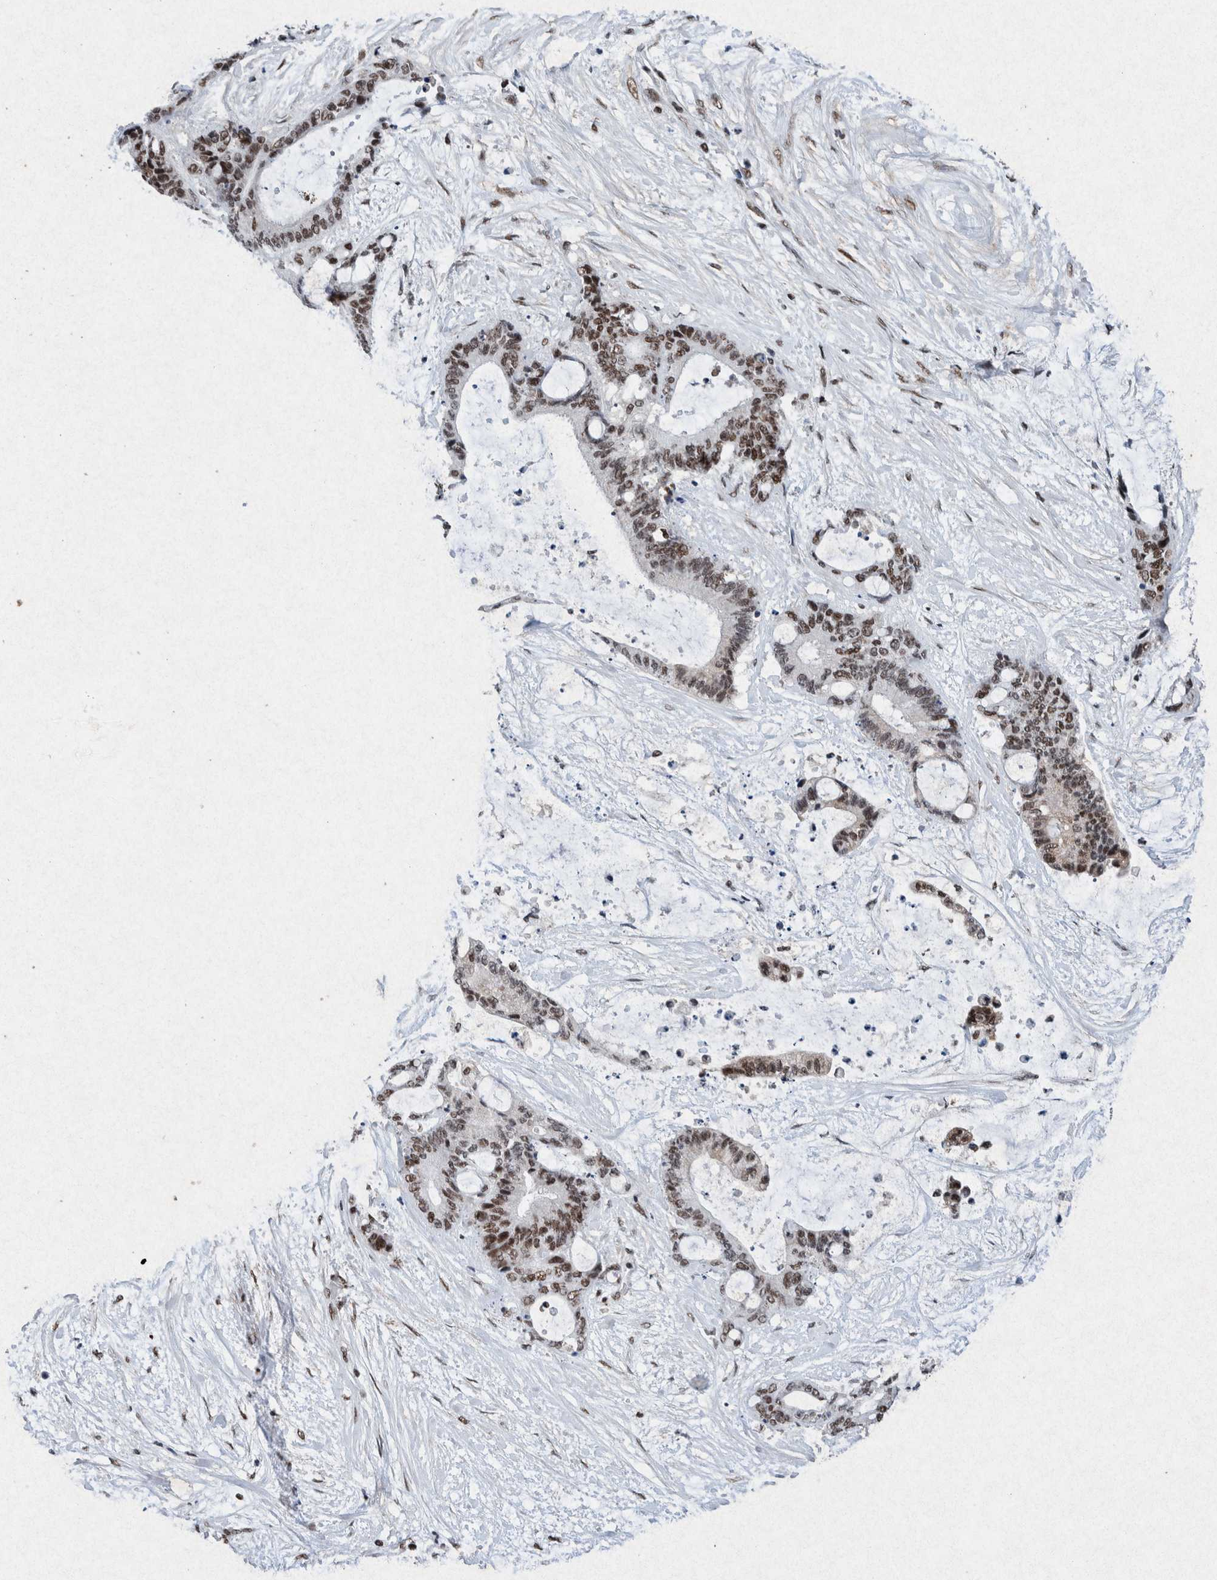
{"staining": {"intensity": "moderate", "quantity": ">75%", "location": "nuclear"}, "tissue": "liver cancer", "cell_type": "Tumor cells", "image_type": "cancer", "snomed": [{"axis": "morphology", "description": "Cholangiocarcinoma"}, {"axis": "topography", "description": "Liver"}], "caption": "Immunohistochemistry (IHC) of liver cancer (cholangiocarcinoma) exhibits medium levels of moderate nuclear positivity in approximately >75% of tumor cells. (DAB IHC, brown staining for protein, blue staining for nuclei).", "gene": "TAF10", "patient": {"sex": "female", "age": 73}}